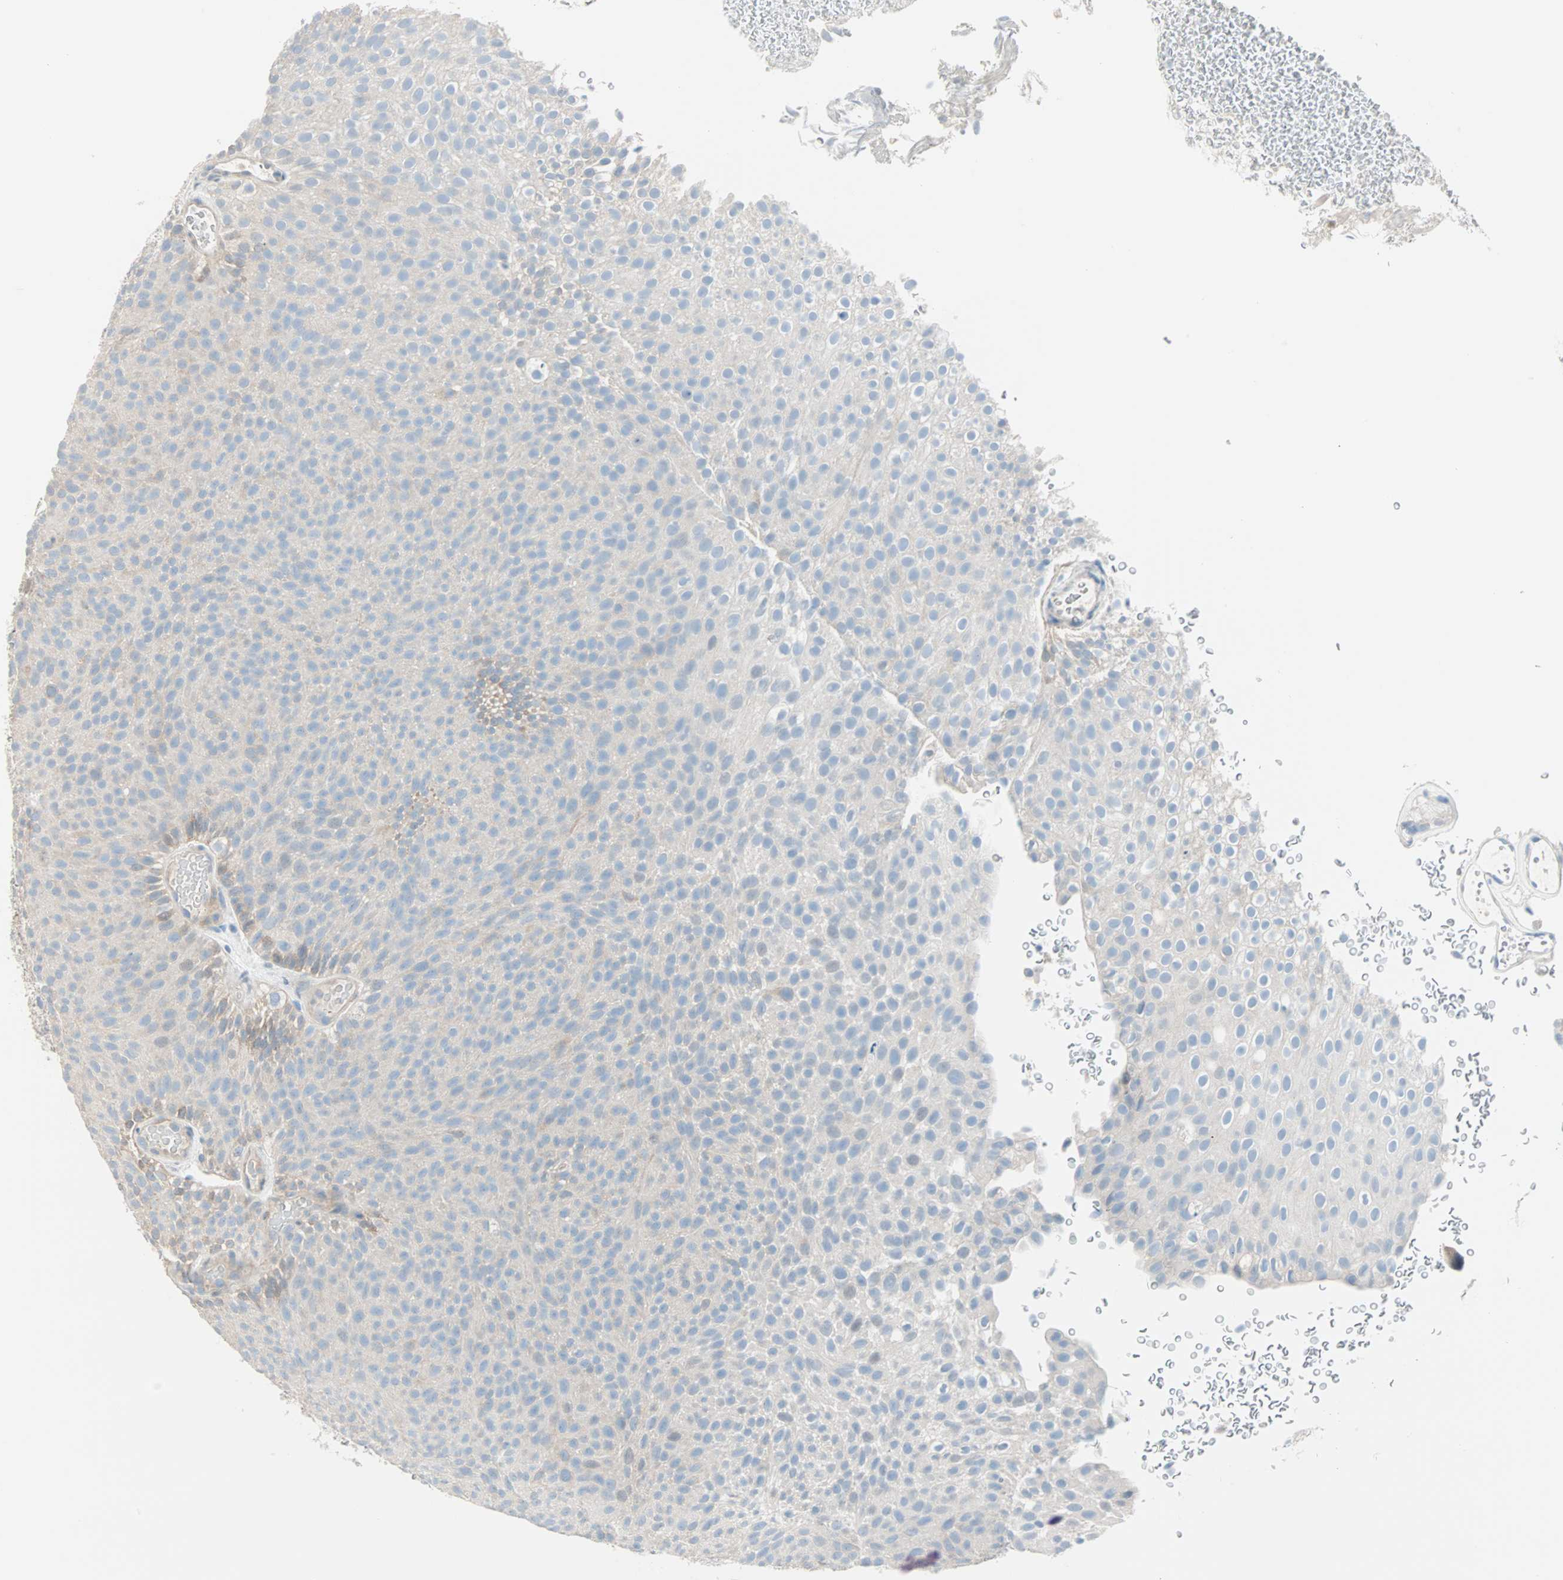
{"staining": {"intensity": "weak", "quantity": "25%-75%", "location": "cytoplasmic/membranous"}, "tissue": "urothelial cancer", "cell_type": "Tumor cells", "image_type": "cancer", "snomed": [{"axis": "morphology", "description": "Urothelial carcinoma, Low grade"}, {"axis": "topography", "description": "Urinary bladder"}], "caption": "Urothelial cancer tissue shows weak cytoplasmic/membranous expression in about 25%-75% of tumor cells Immunohistochemistry (ihc) stains the protein of interest in brown and the nuclei are stained blue.", "gene": "ATF6", "patient": {"sex": "male", "age": 78}}